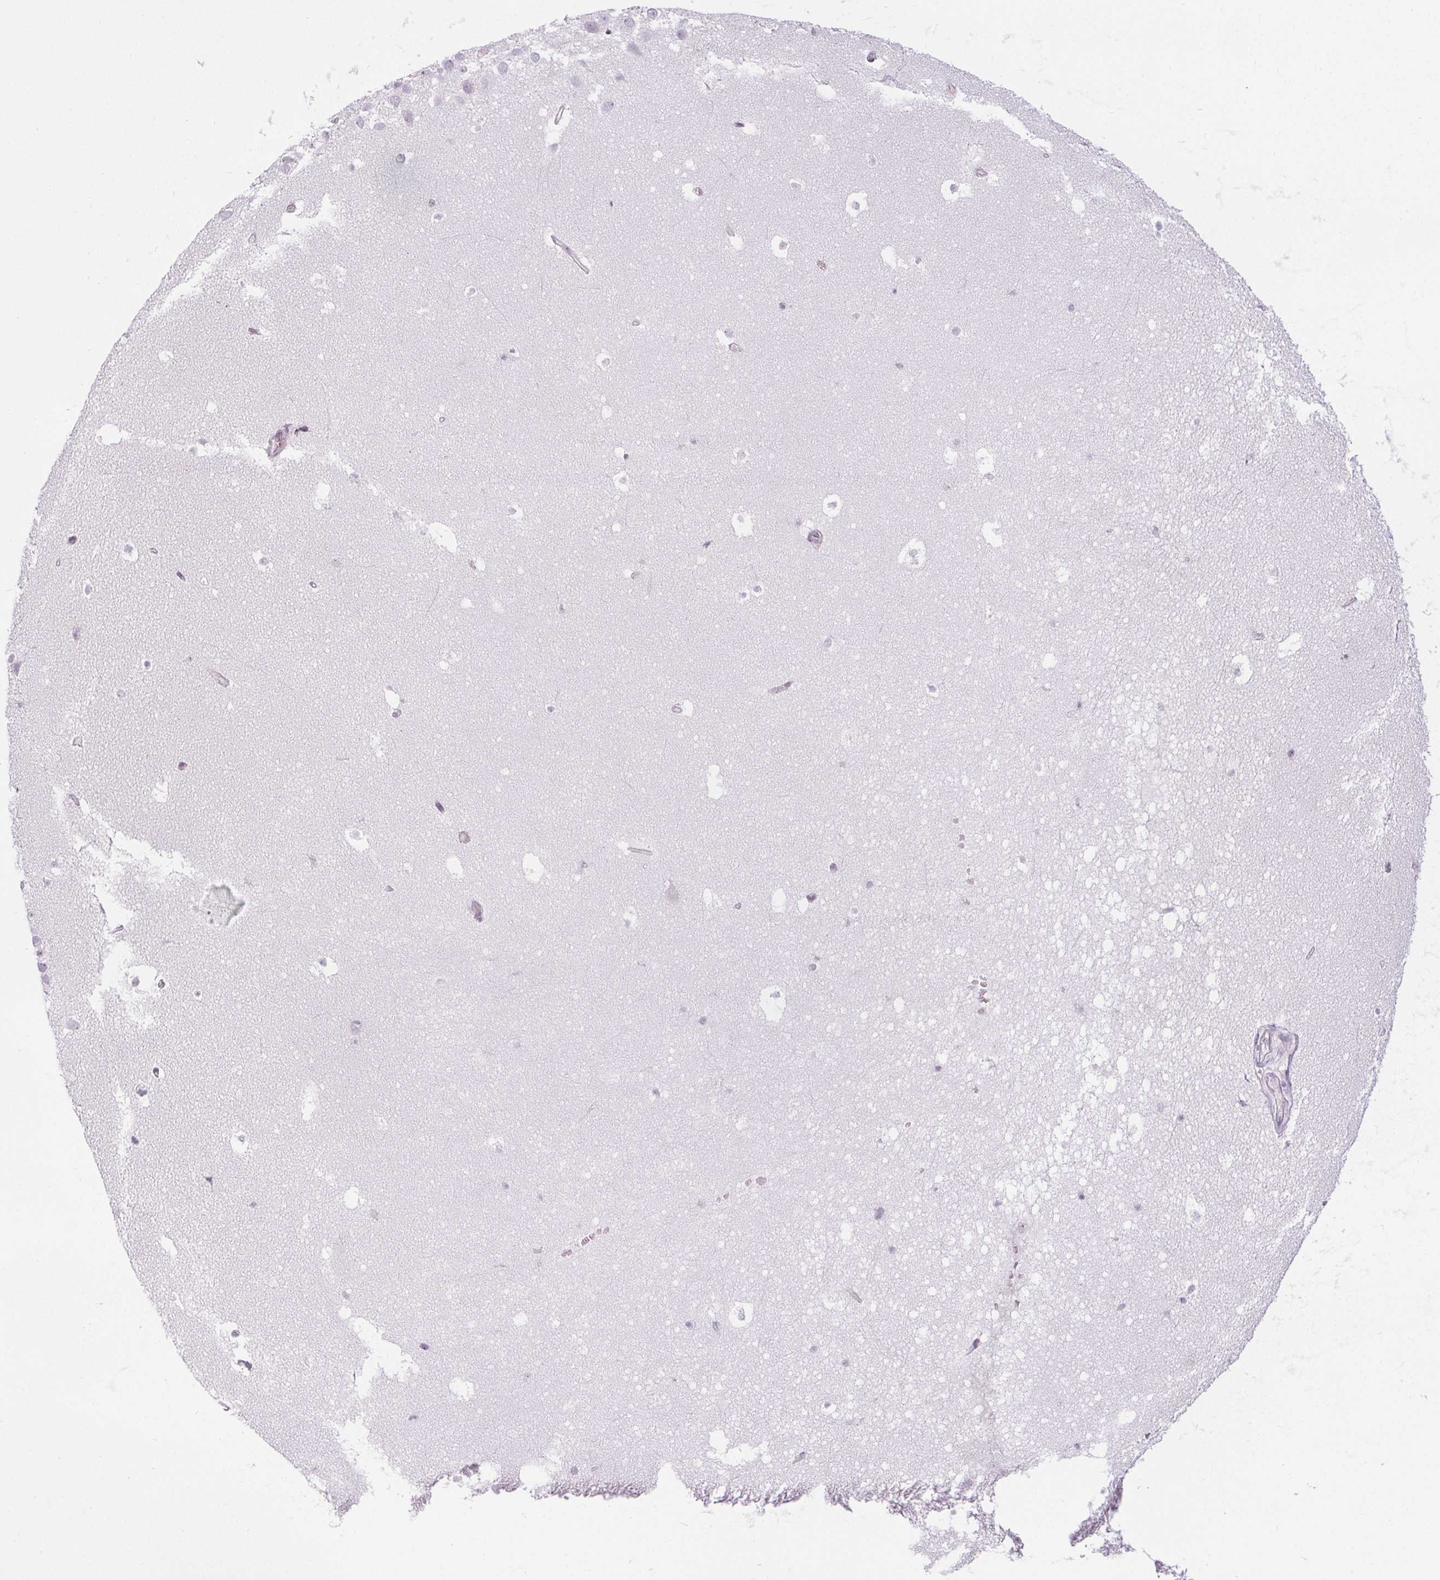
{"staining": {"intensity": "weak", "quantity": "<25%", "location": "nuclear"}, "tissue": "hippocampus", "cell_type": "Glial cells", "image_type": "normal", "snomed": [{"axis": "morphology", "description": "Normal tissue, NOS"}, {"axis": "topography", "description": "Hippocampus"}], "caption": "High power microscopy photomicrograph of an IHC histopathology image of benign hippocampus, revealing no significant staining in glial cells.", "gene": "NOLC1", "patient": {"sex": "male", "age": 26}}